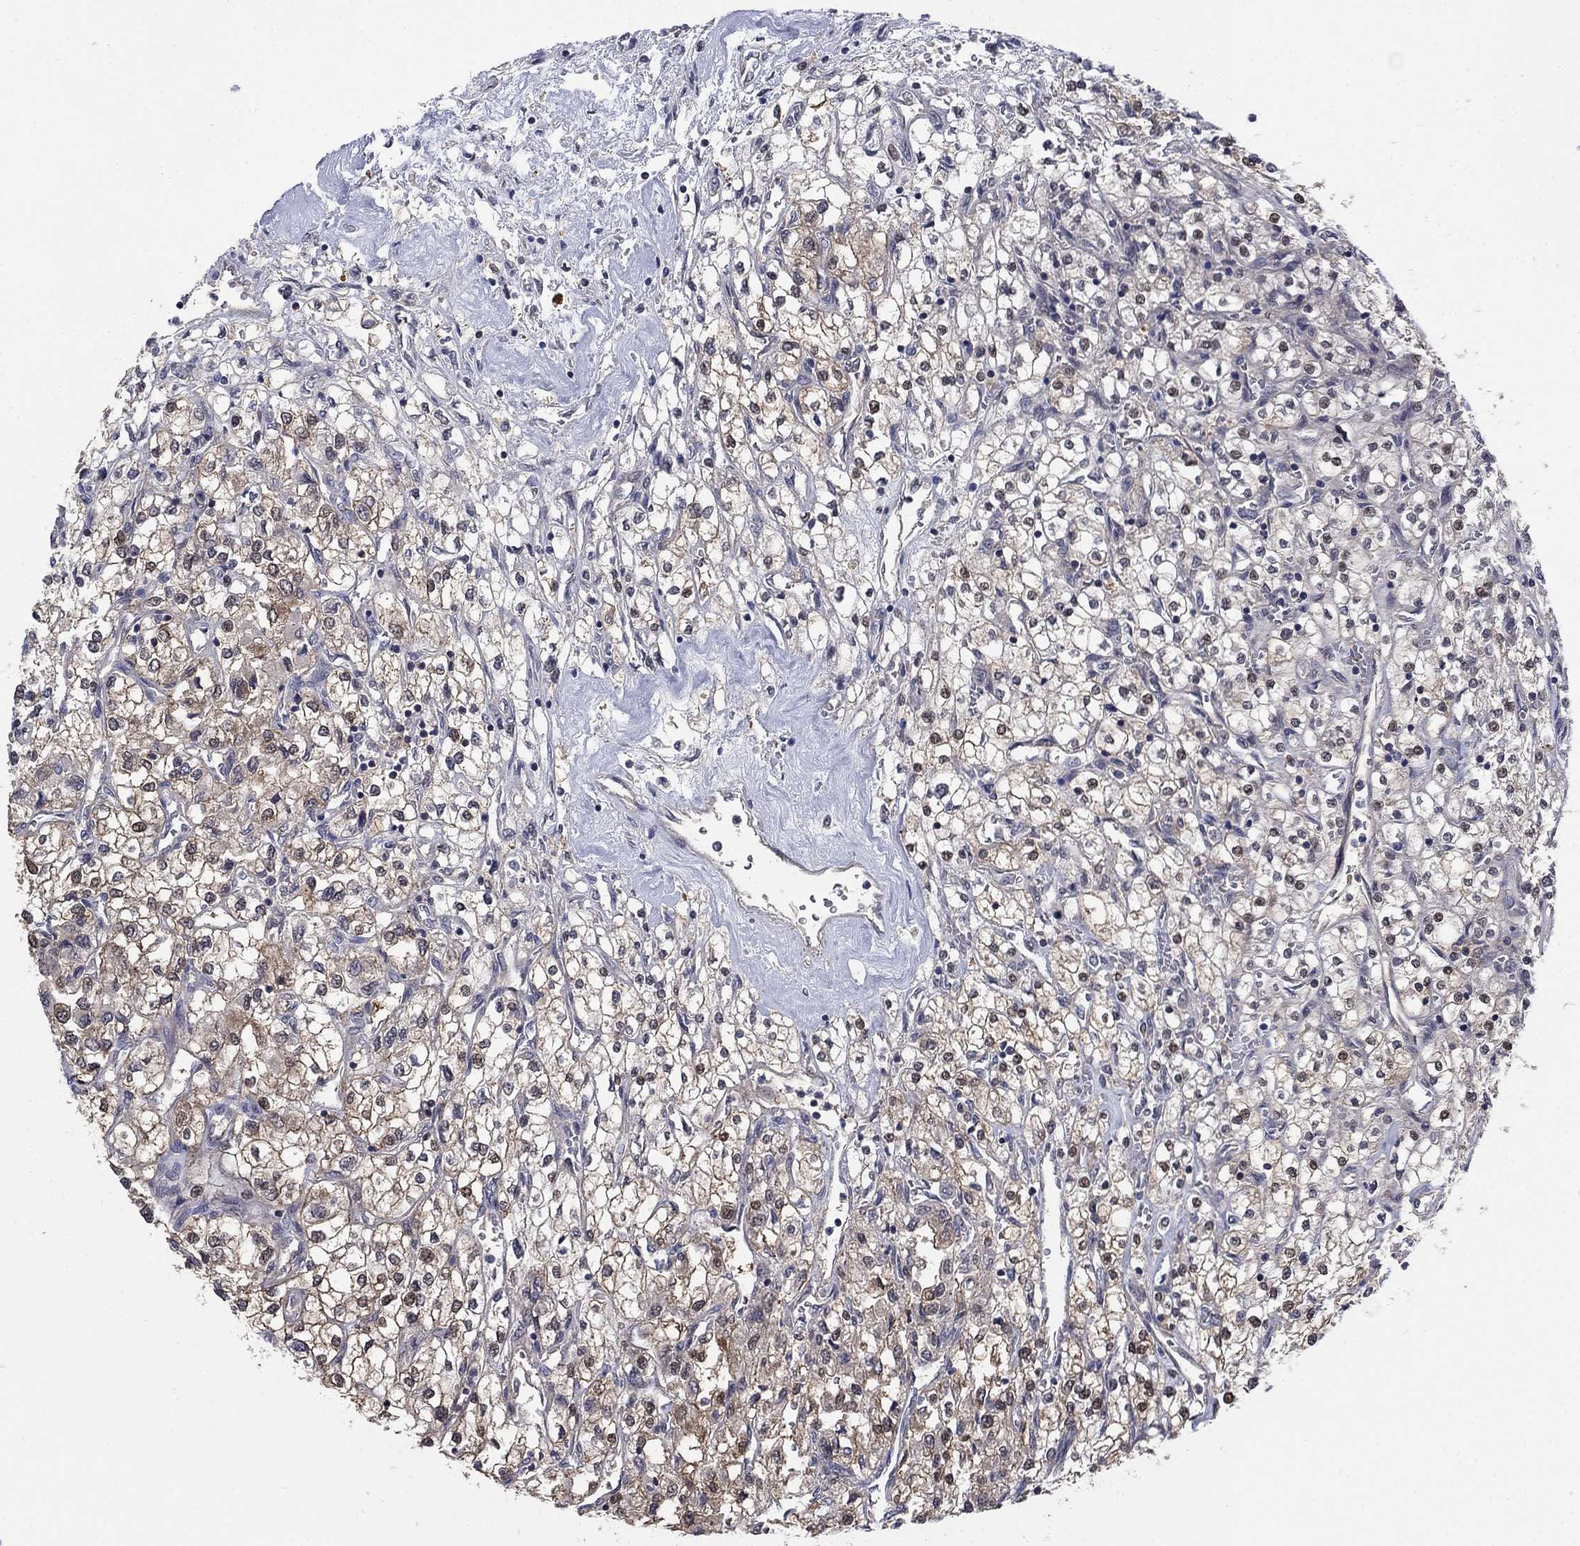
{"staining": {"intensity": "negative", "quantity": "none", "location": "none"}, "tissue": "renal cancer", "cell_type": "Tumor cells", "image_type": "cancer", "snomed": [{"axis": "morphology", "description": "Adenocarcinoma, NOS"}, {"axis": "topography", "description": "Kidney"}], "caption": "This is an immunohistochemistry (IHC) micrograph of renal adenocarcinoma. There is no staining in tumor cells.", "gene": "PDZD2", "patient": {"sex": "male", "age": 80}}